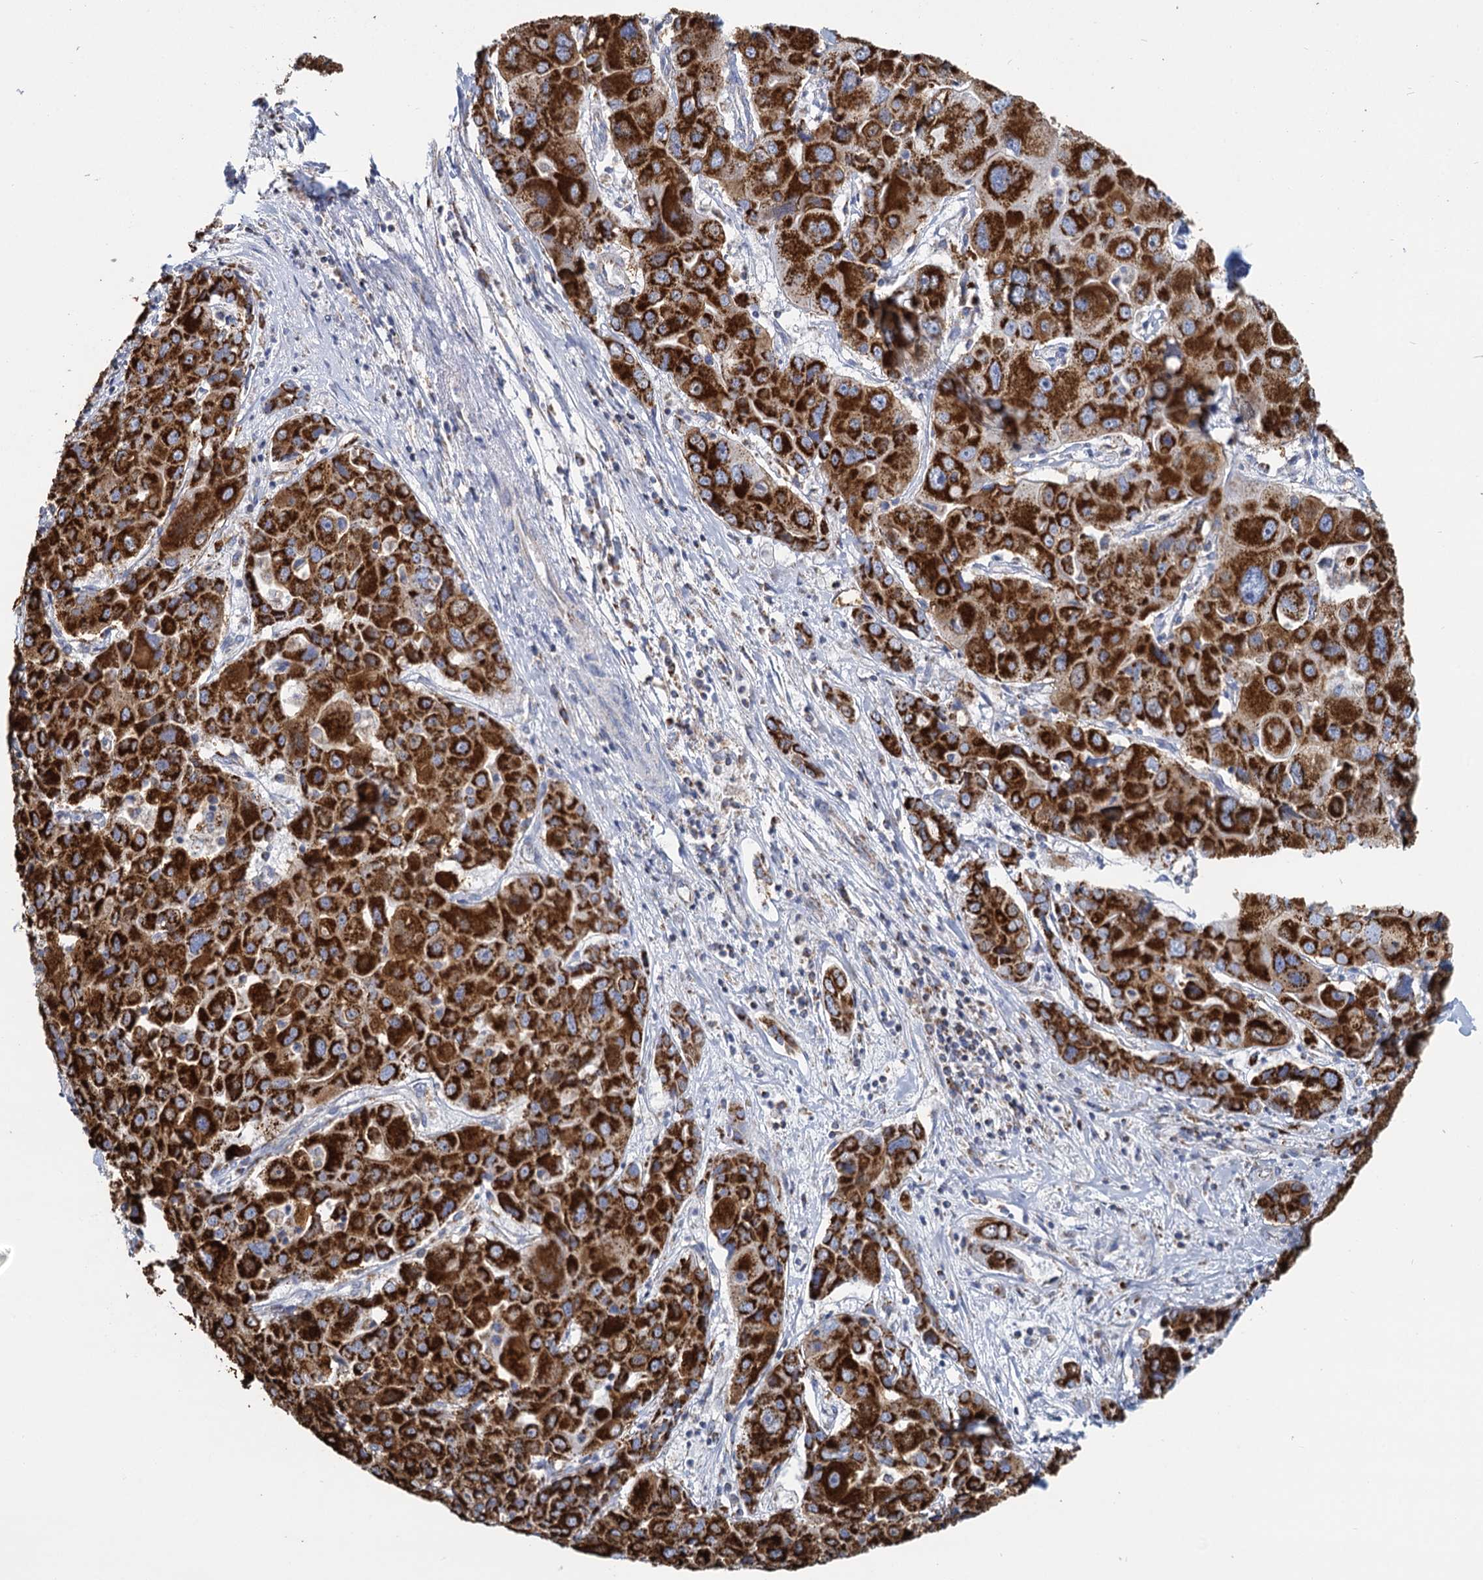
{"staining": {"intensity": "strong", "quantity": ">75%", "location": "cytoplasmic/membranous"}, "tissue": "liver cancer", "cell_type": "Tumor cells", "image_type": "cancer", "snomed": [{"axis": "morphology", "description": "Cholangiocarcinoma"}, {"axis": "topography", "description": "Liver"}], "caption": "Protein staining shows strong cytoplasmic/membranous positivity in about >75% of tumor cells in liver cholangiocarcinoma.", "gene": "CCP110", "patient": {"sex": "male", "age": 67}}